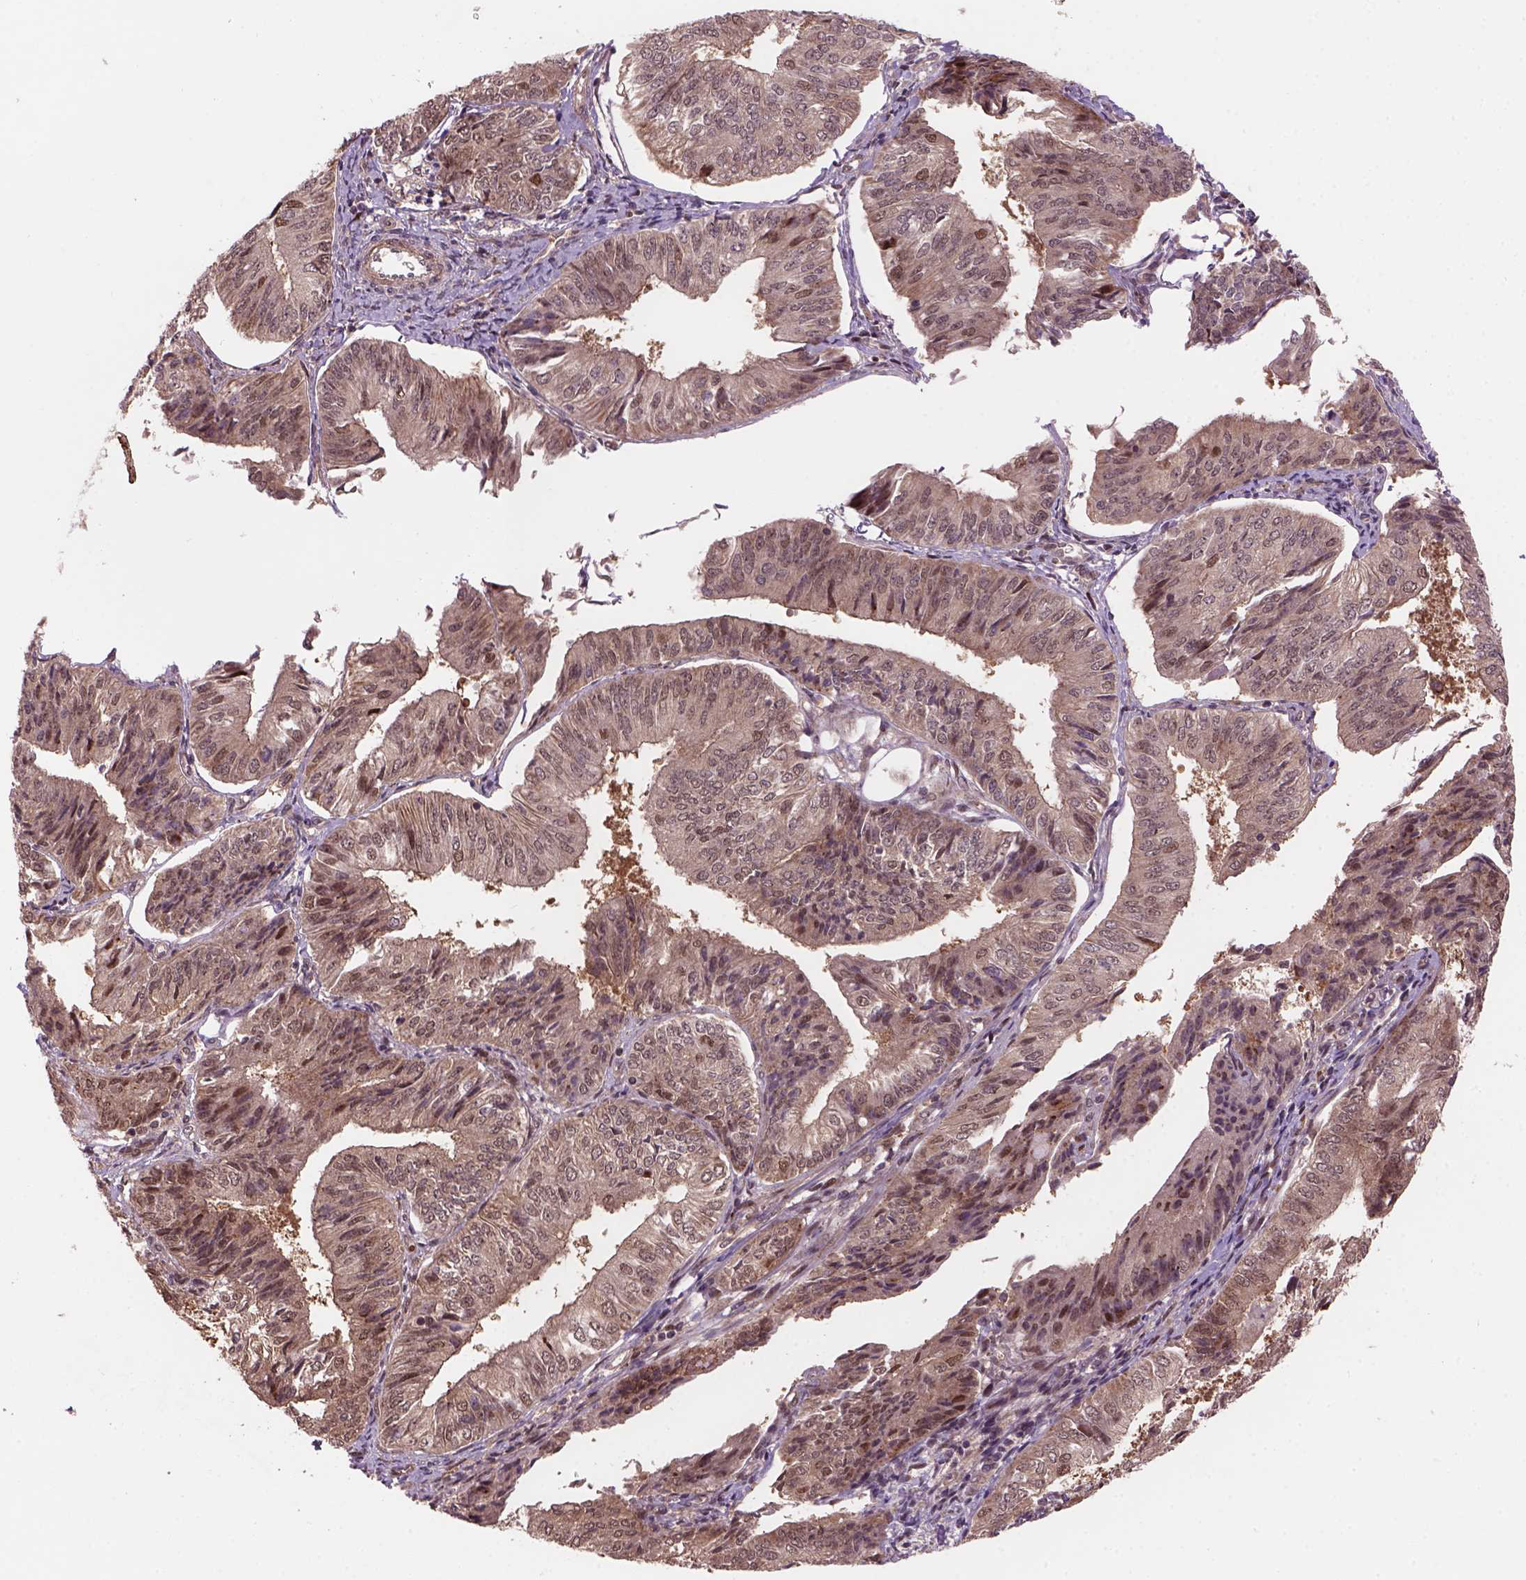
{"staining": {"intensity": "moderate", "quantity": "<25%", "location": "cytoplasmic/membranous,nuclear"}, "tissue": "endometrial cancer", "cell_type": "Tumor cells", "image_type": "cancer", "snomed": [{"axis": "morphology", "description": "Adenocarcinoma, NOS"}, {"axis": "topography", "description": "Endometrium"}], "caption": "The photomicrograph displays immunohistochemical staining of endometrial cancer. There is moderate cytoplasmic/membranous and nuclear staining is appreciated in about <25% of tumor cells.", "gene": "PSMD11", "patient": {"sex": "female", "age": 58}}